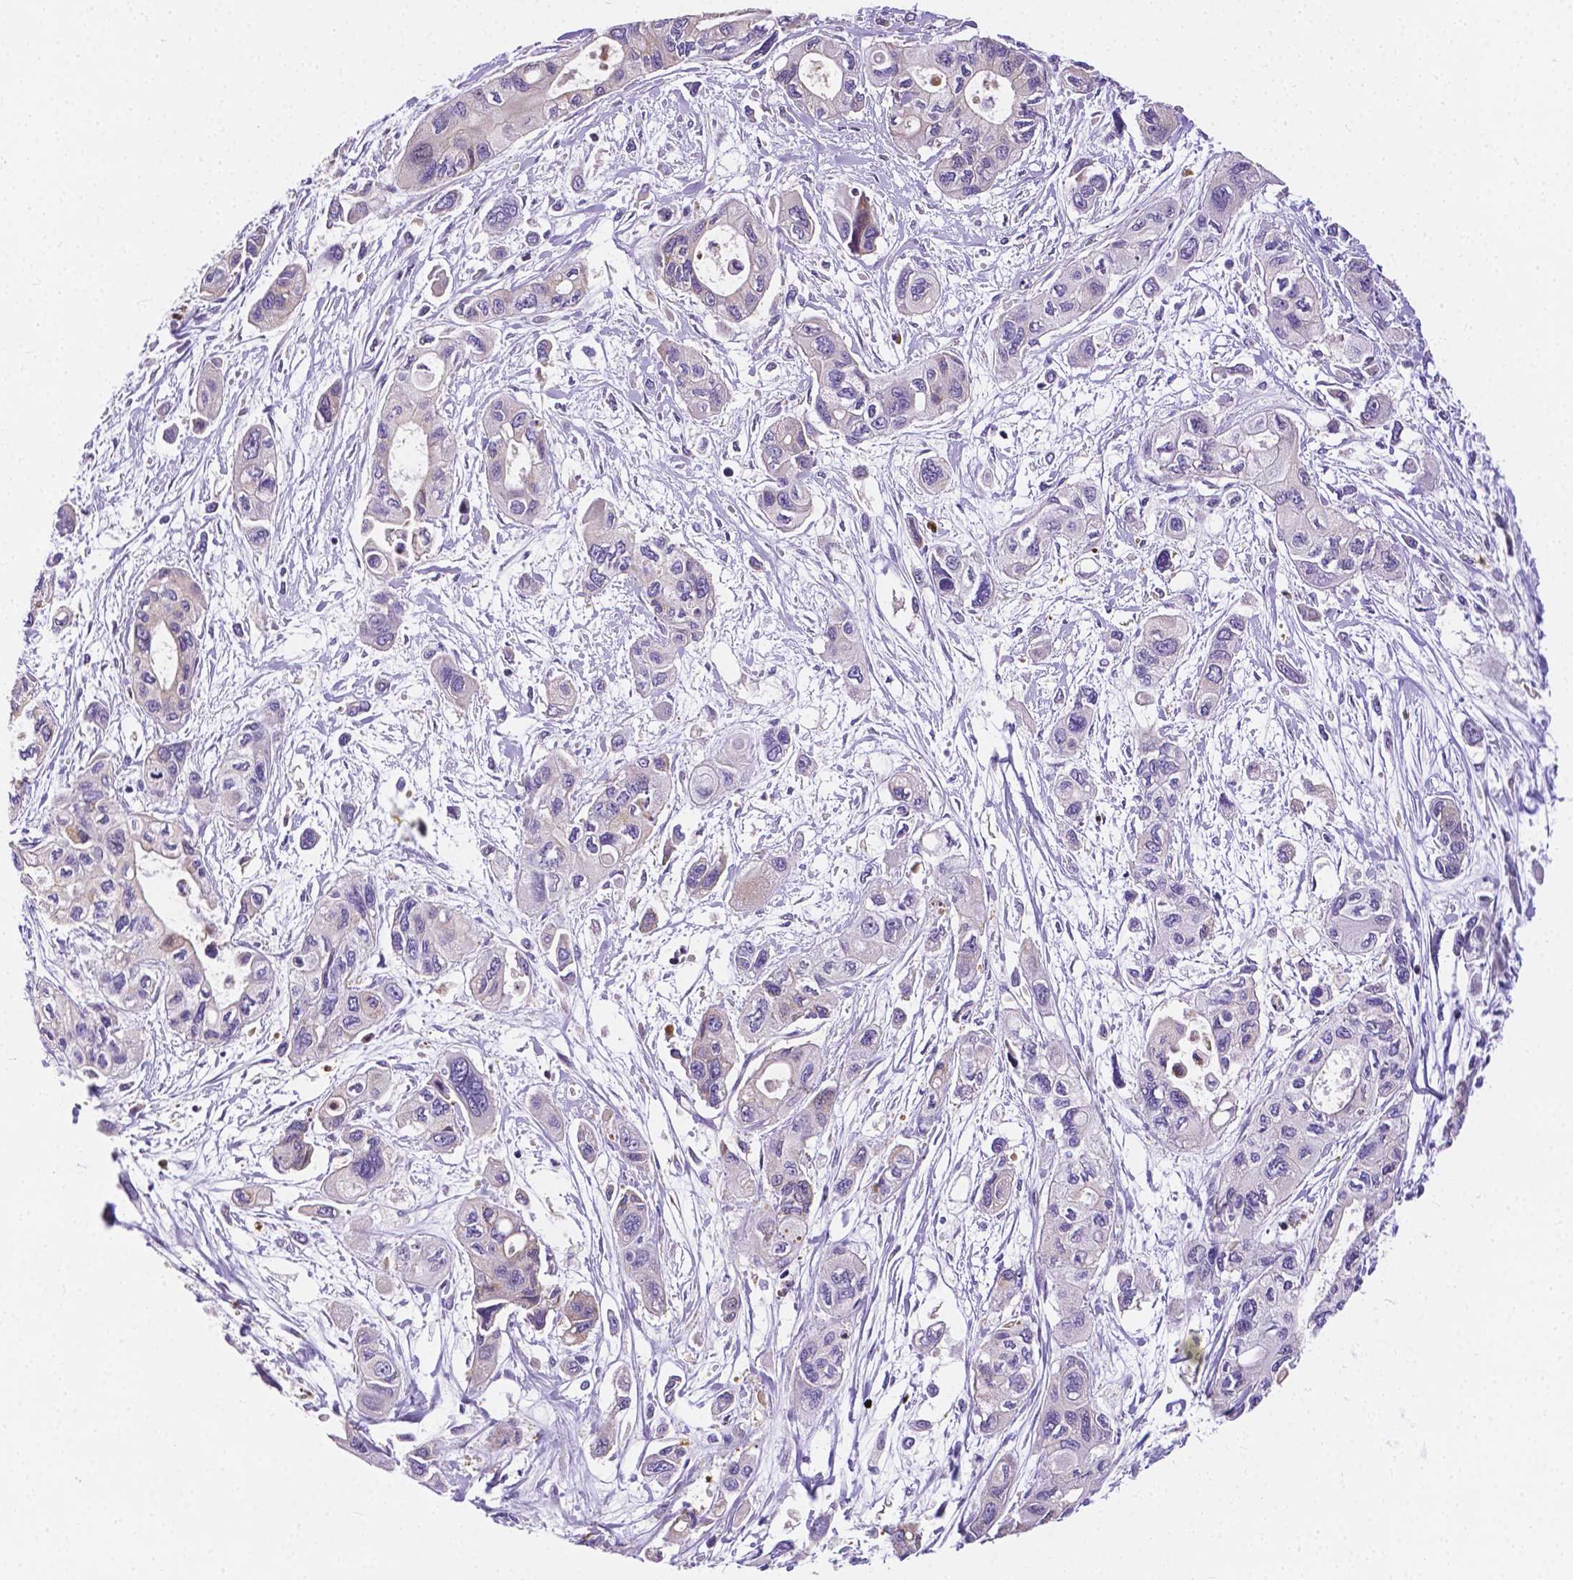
{"staining": {"intensity": "negative", "quantity": "none", "location": "none"}, "tissue": "pancreatic cancer", "cell_type": "Tumor cells", "image_type": "cancer", "snomed": [{"axis": "morphology", "description": "Adenocarcinoma, NOS"}, {"axis": "topography", "description": "Pancreas"}], "caption": "Human adenocarcinoma (pancreatic) stained for a protein using immunohistochemistry (IHC) reveals no positivity in tumor cells.", "gene": "ZNRD2", "patient": {"sex": "female", "age": 47}}